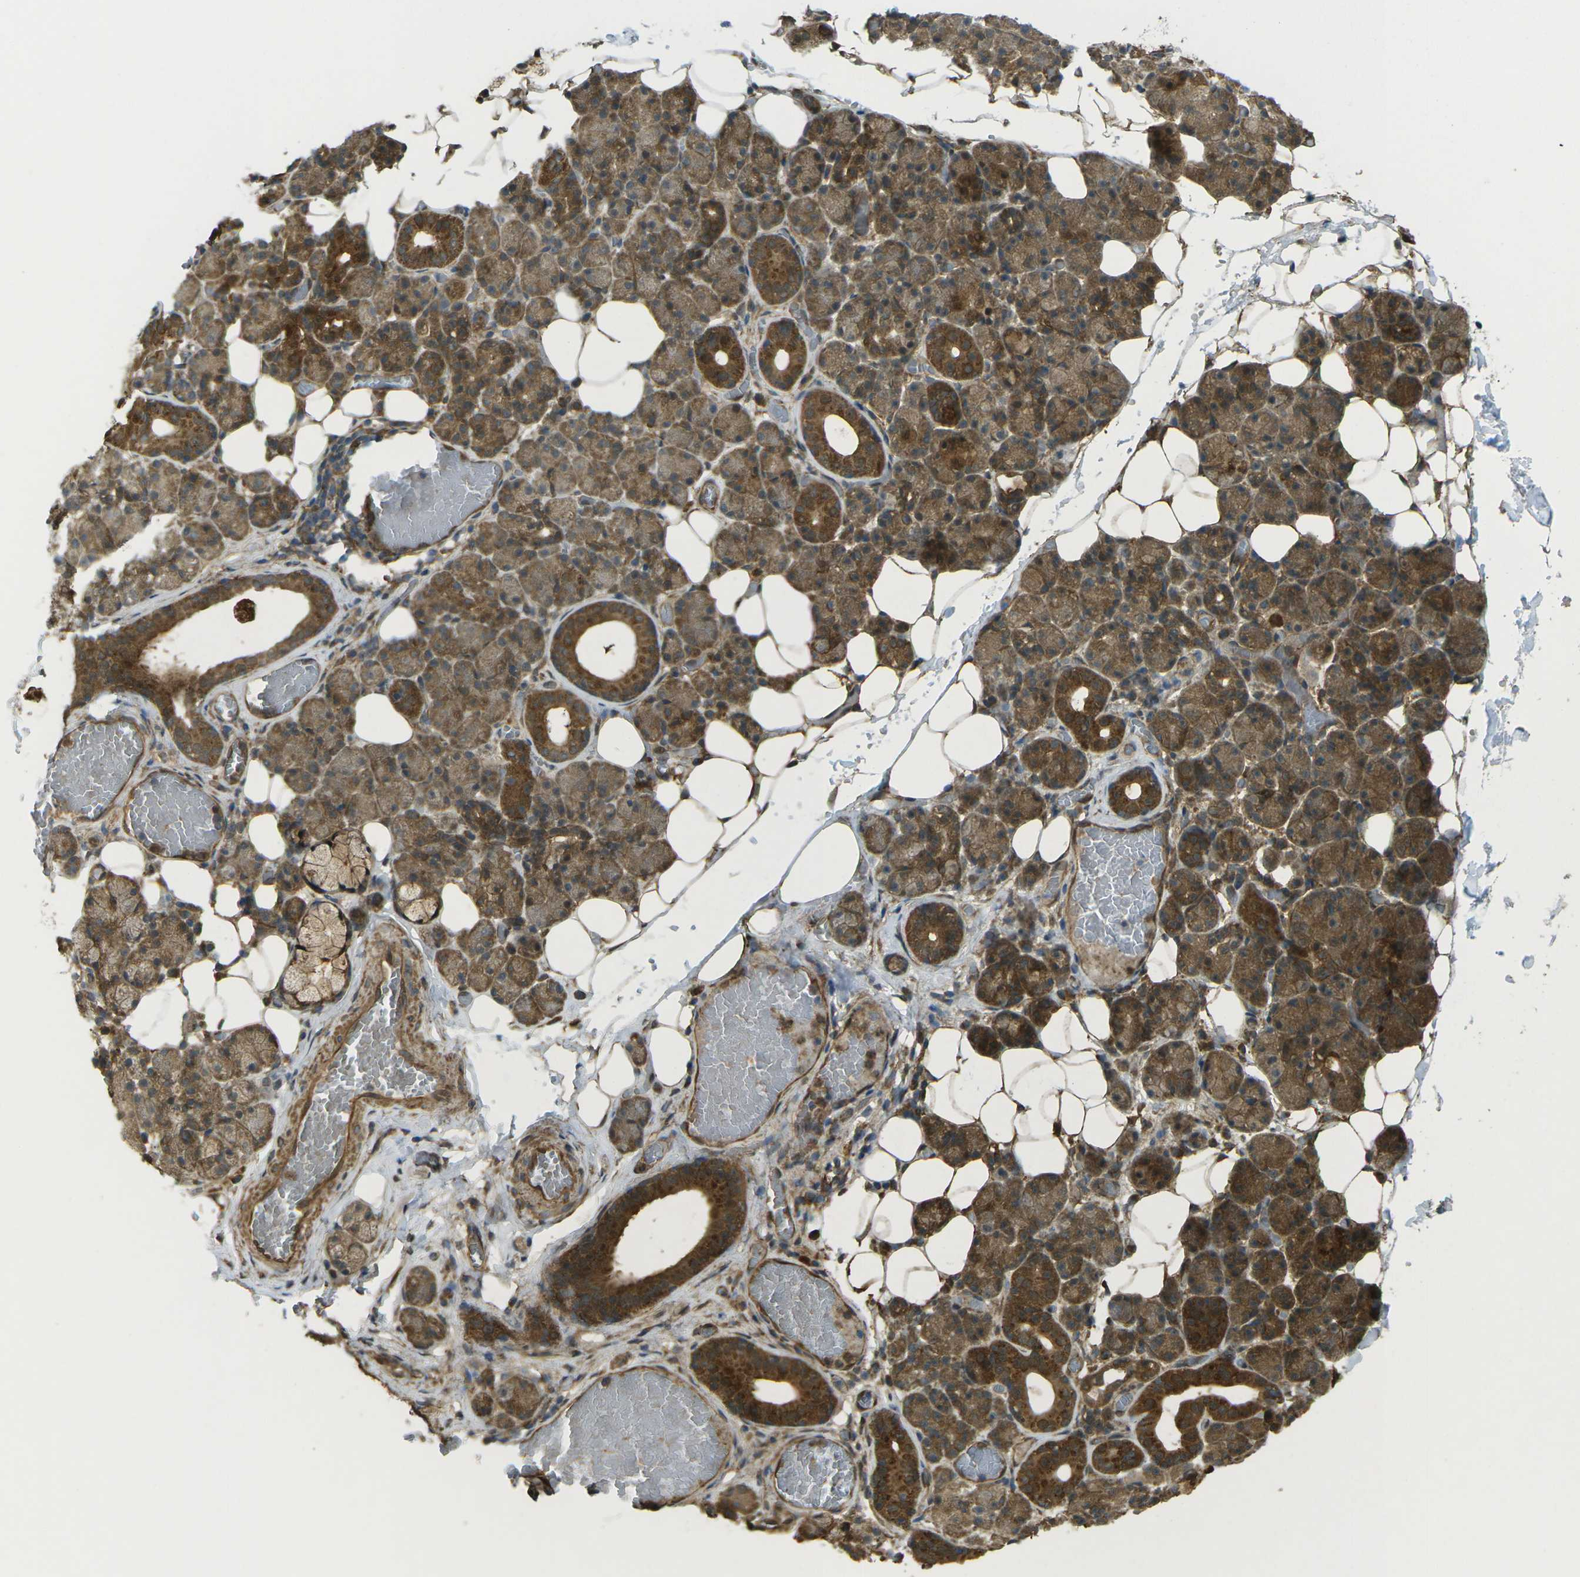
{"staining": {"intensity": "strong", "quantity": ">75%", "location": "cytoplasmic/membranous"}, "tissue": "salivary gland", "cell_type": "Glandular cells", "image_type": "normal", "snomed": [{"axis": "morphology", "description": "Normal tissue, NOS"}, {"axis": "topography", "description": "Salivary gland"}], "caption": "Normal salivary gland demonstrates strong cytoplasmic/membranous staining in about >75% of glandular cells, visualized by immunohistochemistry.", "gene": "CHMP3", "patient": {"sex": "male", "age": 63}}